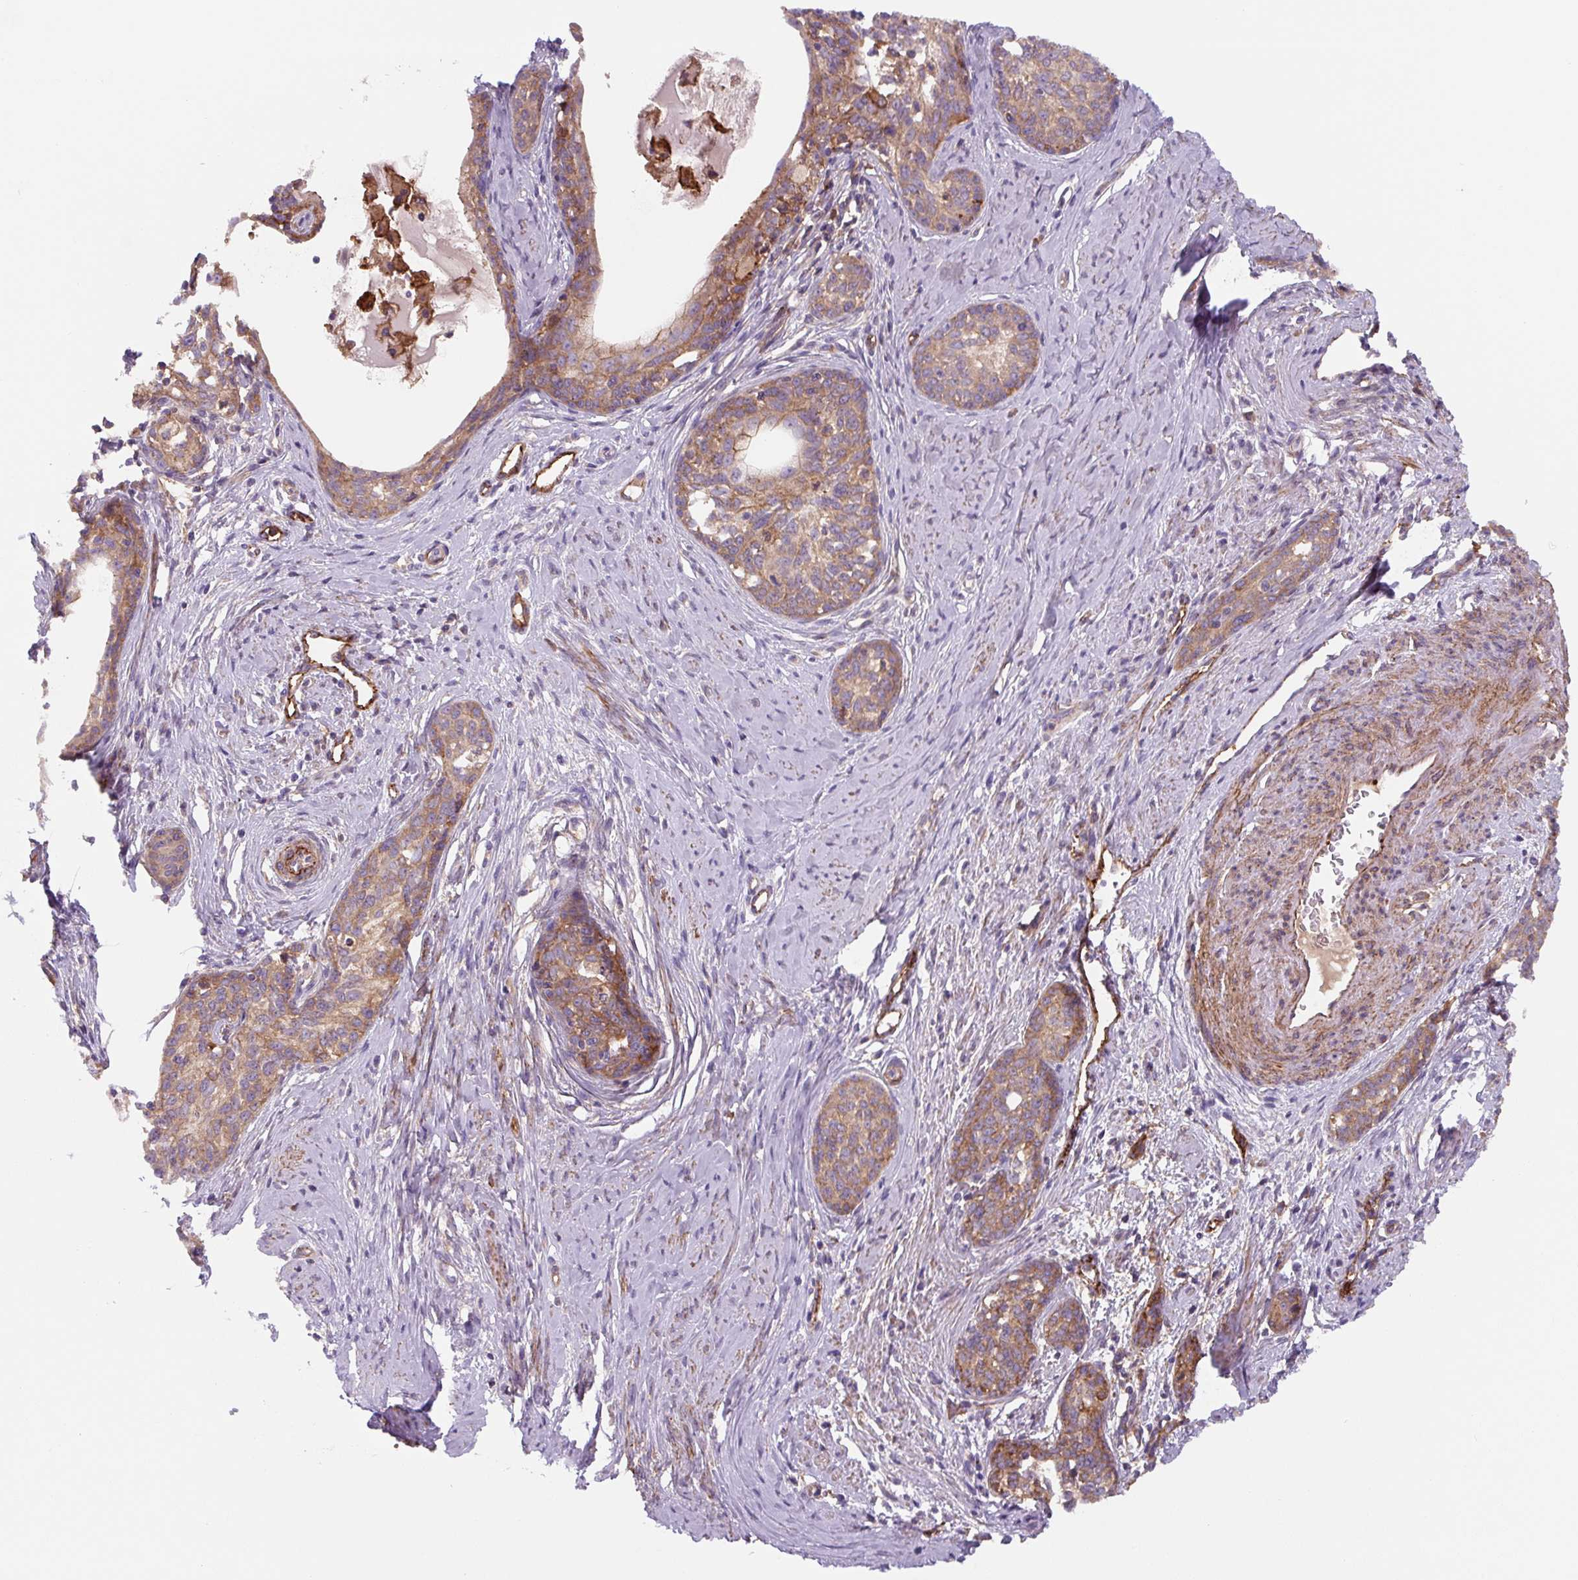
{"staining": {"intensity": "weak", "quantity": ">75%", "location": "cytoplasmic/membranous"}, "tissue": "cervical cancer", "cell_type": "Tumor cells", "image_type": "cancer", "snomed": [{"axis": "morphology", "description": "Squamous cell carcinoma, NOS"}, {"axis": "morphology", "description": "Adenocarcinoma, NOS"}, {"axis": "topography", "description": "Cervix"}], "caption": "The immunohistochemical stain highlights weak cytoplasmic/membranous staining in tumor cells of cervical adenocarcinoma tissue. The staining was performed using DAB to visualize the protein expression in brown, while the nuclei were stained in blue with hematoxylin (Magnification: 20x).", "gene": "DHFR2", "patient": {"sex": "female", "age": 52}}